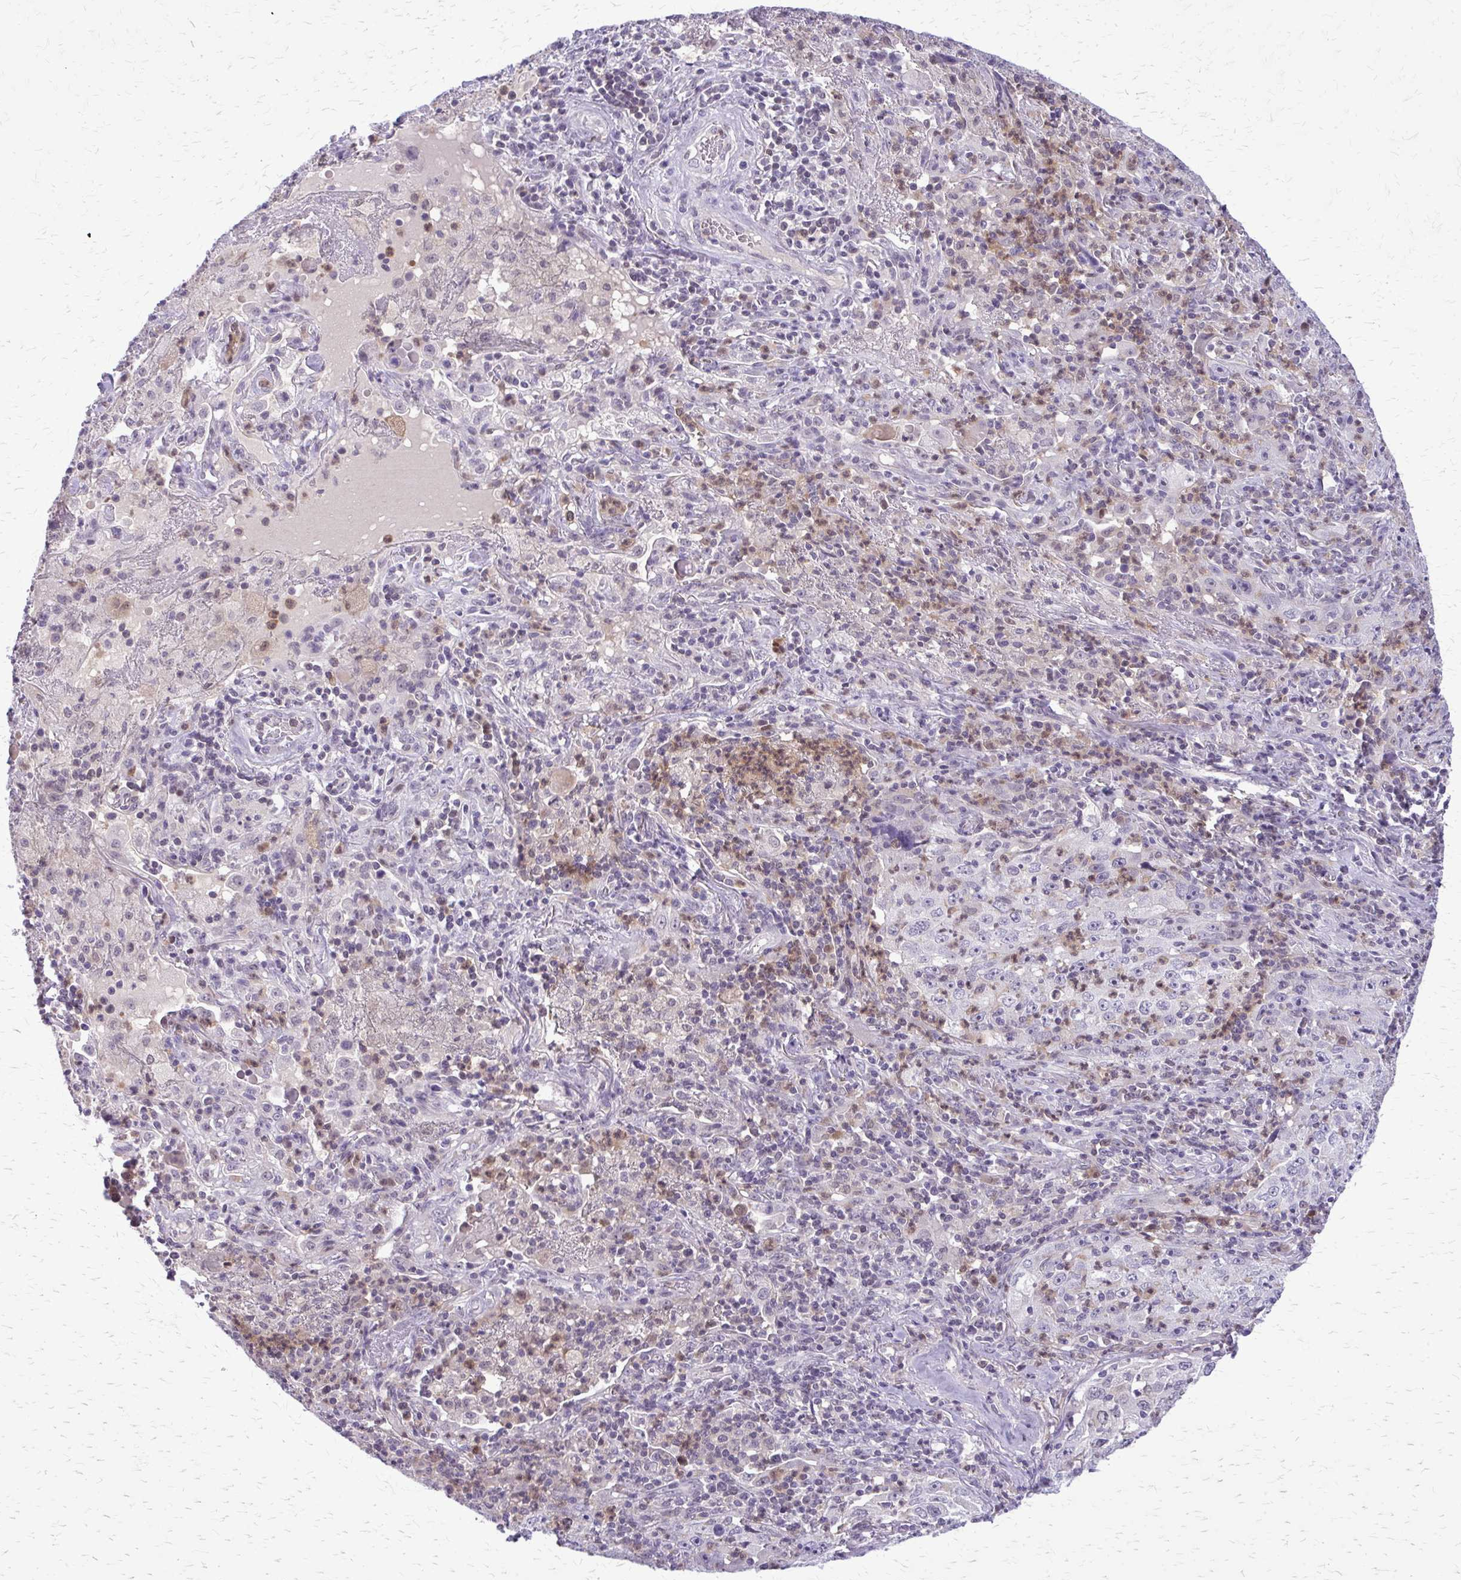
{"staining": {"intensity": "negative", "quantity": "none", "location": "none"}, "tissue": "lung cancer", "cell_type": "Tumor cells", "image_type": "cancer", "snomed": [{"axis": "morphology", "description": "Squamous cell carcinoma, NOS"}, {"axis": "topography", "description": "Lung"}], "caption": "Tumor cells are negative for protein expression in human lung squamous cell carcinoma.", "gene": "GLRX", "patient": {"sex": "male", "age": 71}}